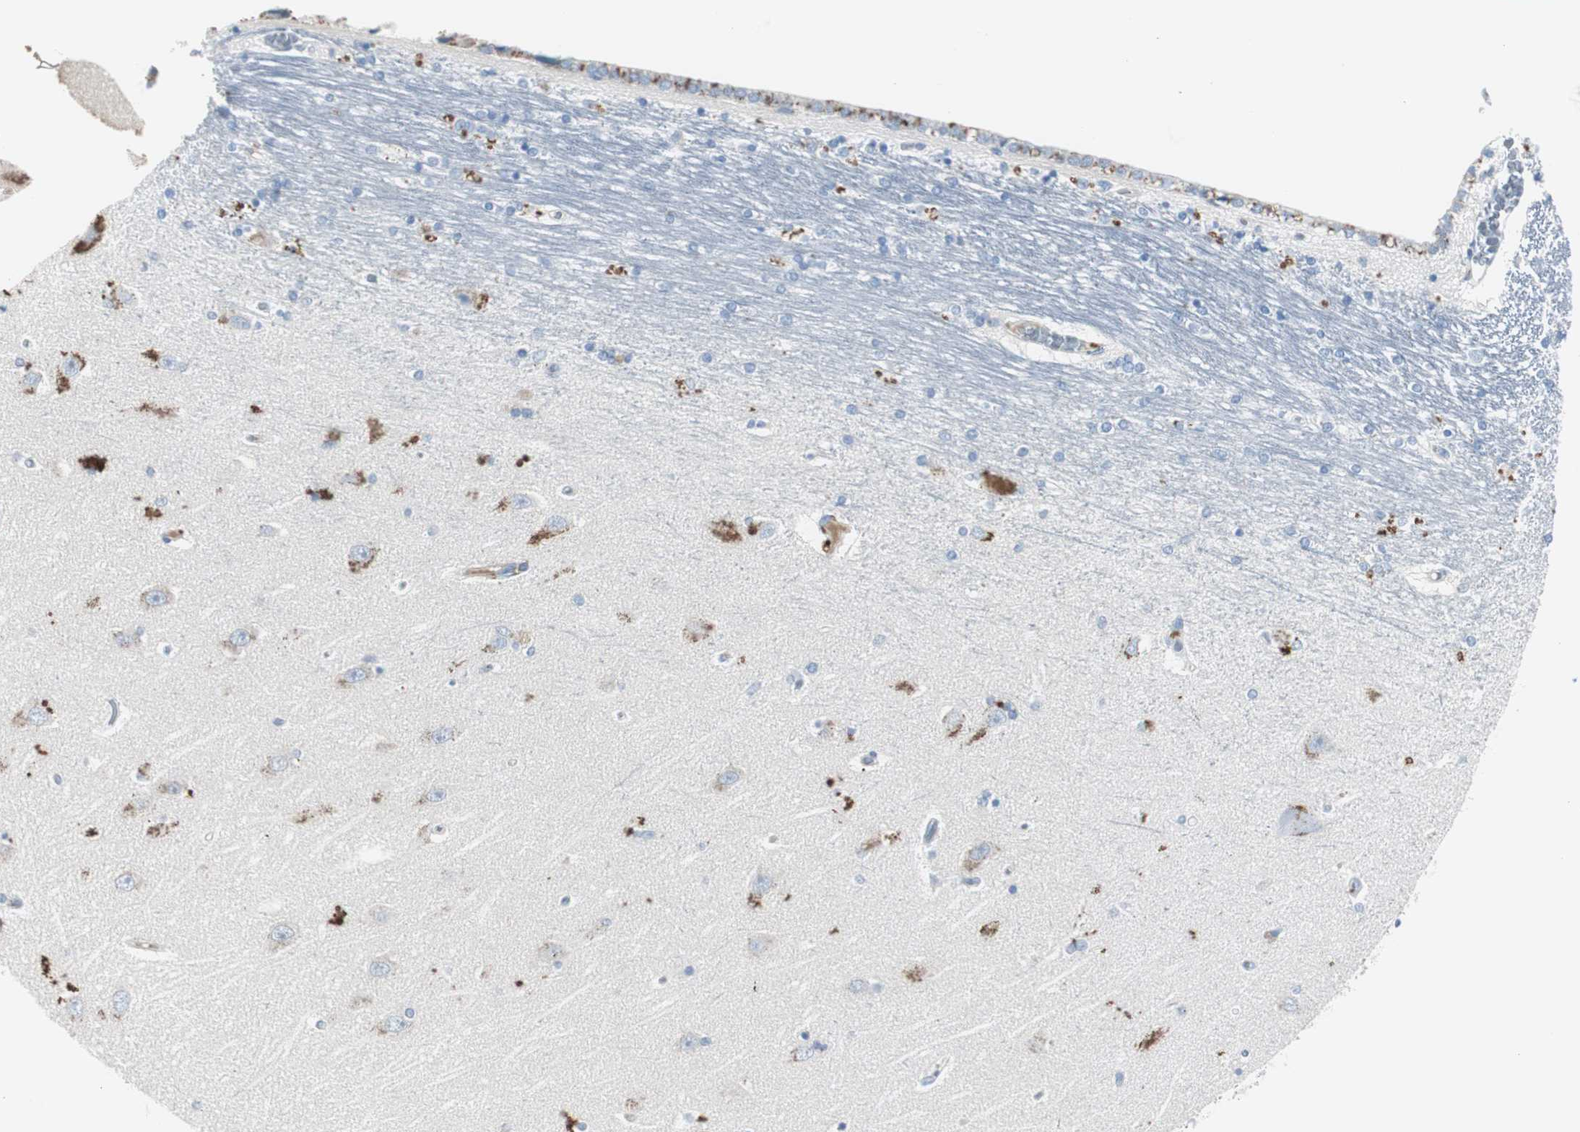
{"staining": {"intensity": "moderate", "quantity": "25%-75%", "location": "cytoplasmic/membranous"}, "tissue": "hippocampus", "cell_type": "Glial cells", "image_type": "normal", "snomed": [{"axis": "morphology", "description": "Normal tissue, NOS"}, {"axis": "topography", "description": "Hippocampus"}], "caption": "The micrograph reveals immunohistochemical staining of unremarkable hippocampus. There is moderate cytoplasmic/membranous expression is present in approximately 25%-75% of glial cells.", "gene": "SERPINF1", "patient": {"sex": "female", "age": 54}}